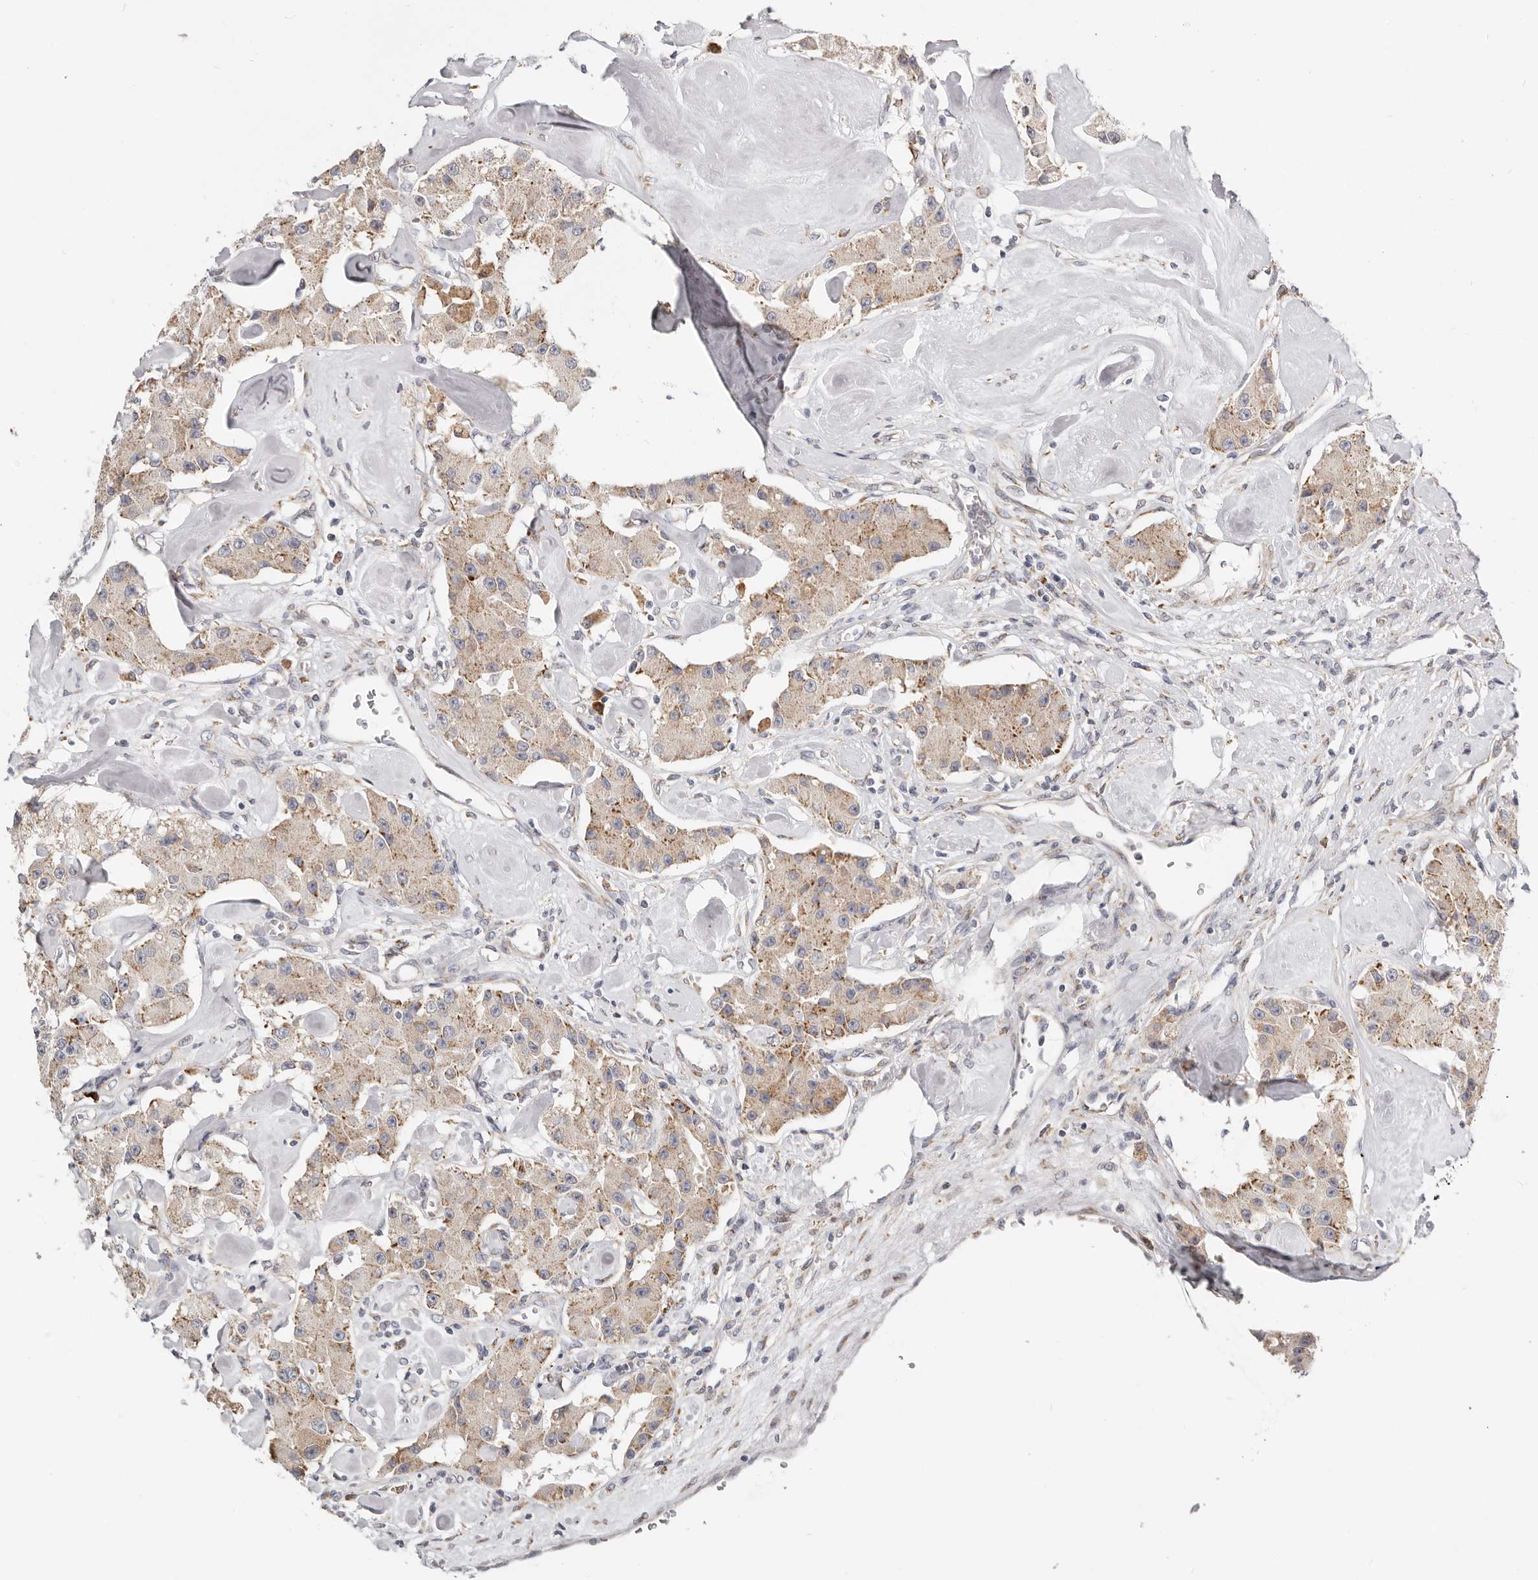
{"staining": {"intensity": "moderate", "quantity": "<25%", "location": "cytoplasmic/membranous"}, "tissue": "carcinoid", "cell_type": "Tumor cells", "image_type": "cancer", "snomed": [{"axis": "morphology", "description": "Carcinoid, malignant, NOS"}, {"axis": "topography", "description": "Pancreas"}], "caption": "Brown immunohistochemical staining in malignant carcinoid demonstrates moderate cytoplasmic/membranous staining in about <25% of tumor cells. (DAB (3,3'-diaminobenzidine) = brown stain, brightfield microscopy at high magnification).", "gene": "IL32", "patient": {"sex": "male", "age": 41}}